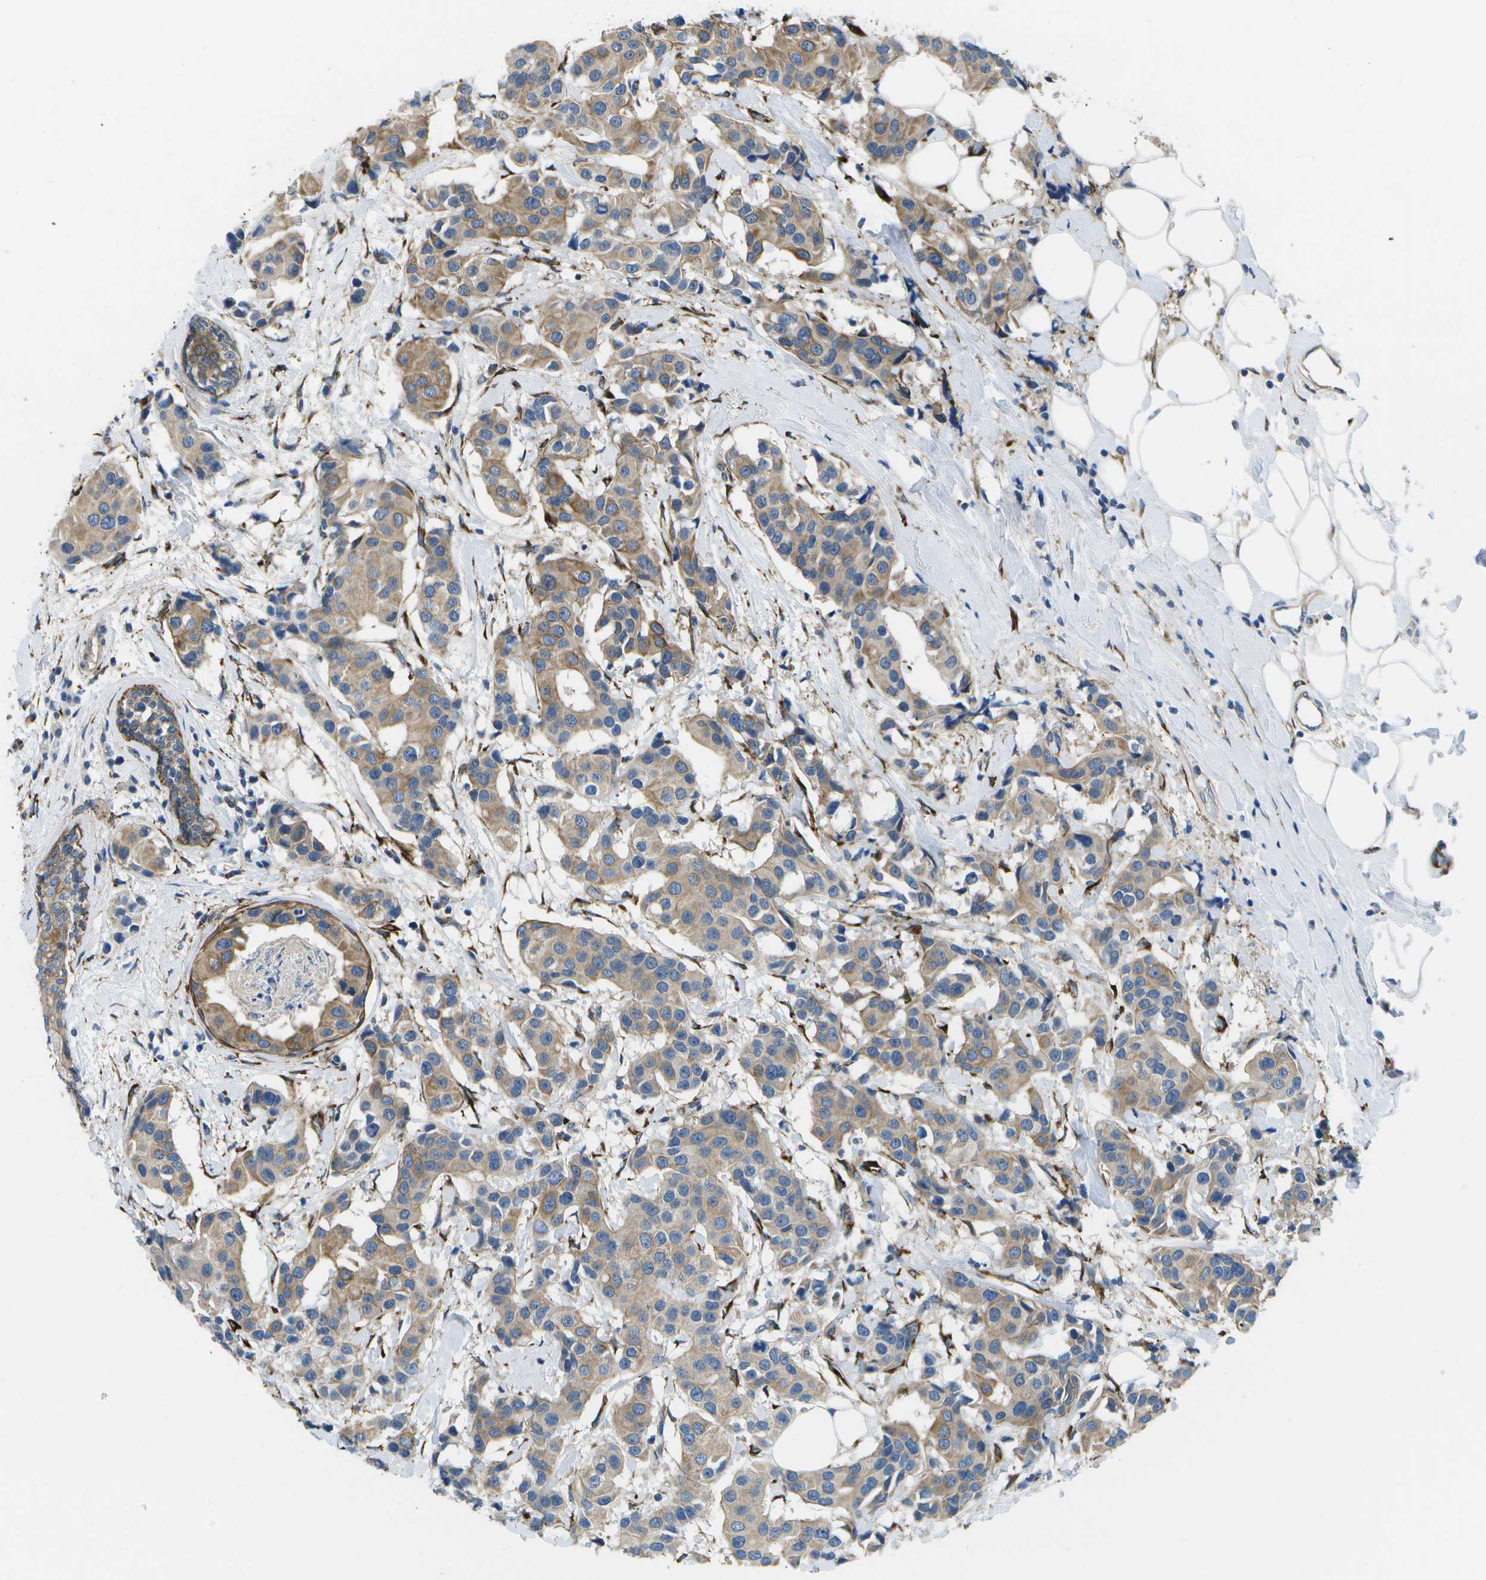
{"staining": {"intensity": "moderate", "quantity": ">75%", "location": "cytoplasmic/membranous"}, "tissue": "breast cancer", "cell_type": "Tumor cells", "image_type": "cancer", "snomed": [{"axis": "morphology", "description": "Normal tissue, NOS"}, {"axis": "morphology", "description": "Duct carcinoma"}, {"axis": "topography", "description": "Breast"}], "caption": "There is medium levels of moderate cytoplasmic/membranous positivity in tumor cells of intraductal carcinoma (breast), as demonstrated by immunohistochemical staining (brown color).", "gene": "P3H1", "patient": {"sex": "female", "age": 39}}